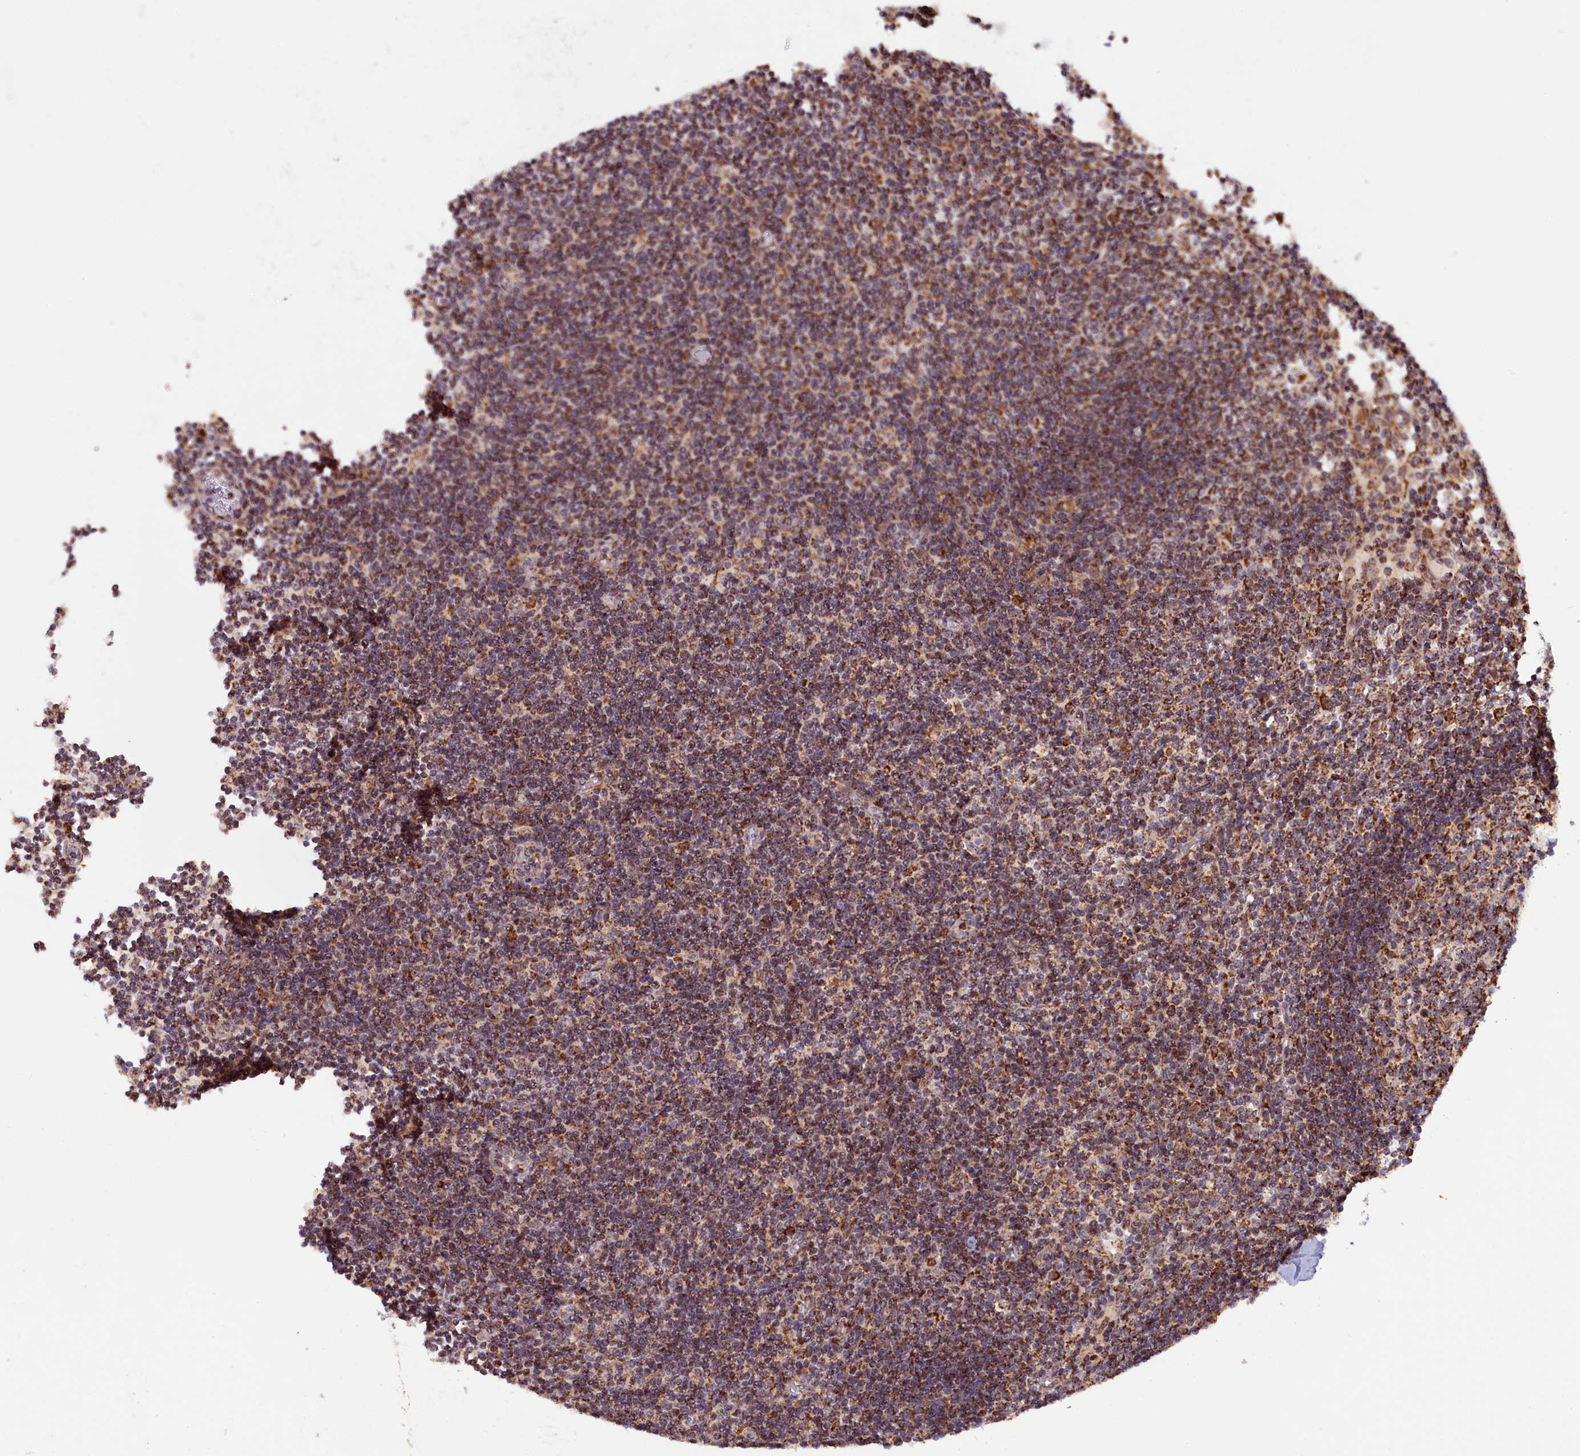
{"staining": {"intensity": "strong", "quantity": "25%-75%", "location": "cytoplasmic/membranous"}, "tissue": "lymph node", "cell_type": "Germinal center cells", "image_type": "normal", "snomed": [{"axis": "morphology", "description": "Normal tissue, NOS"}, {"axis": "topography", "description": "Lymph node"}], "caption": "IHC photomicrograph of normal human lymph node stained for a protein (brown), which exhibits high levels of strong cytoplasmic/membranous expression in about 25%-75% of germinal center cells.", "gene": "DUS3L", "patient": {"sex": "female", "age": 55}}